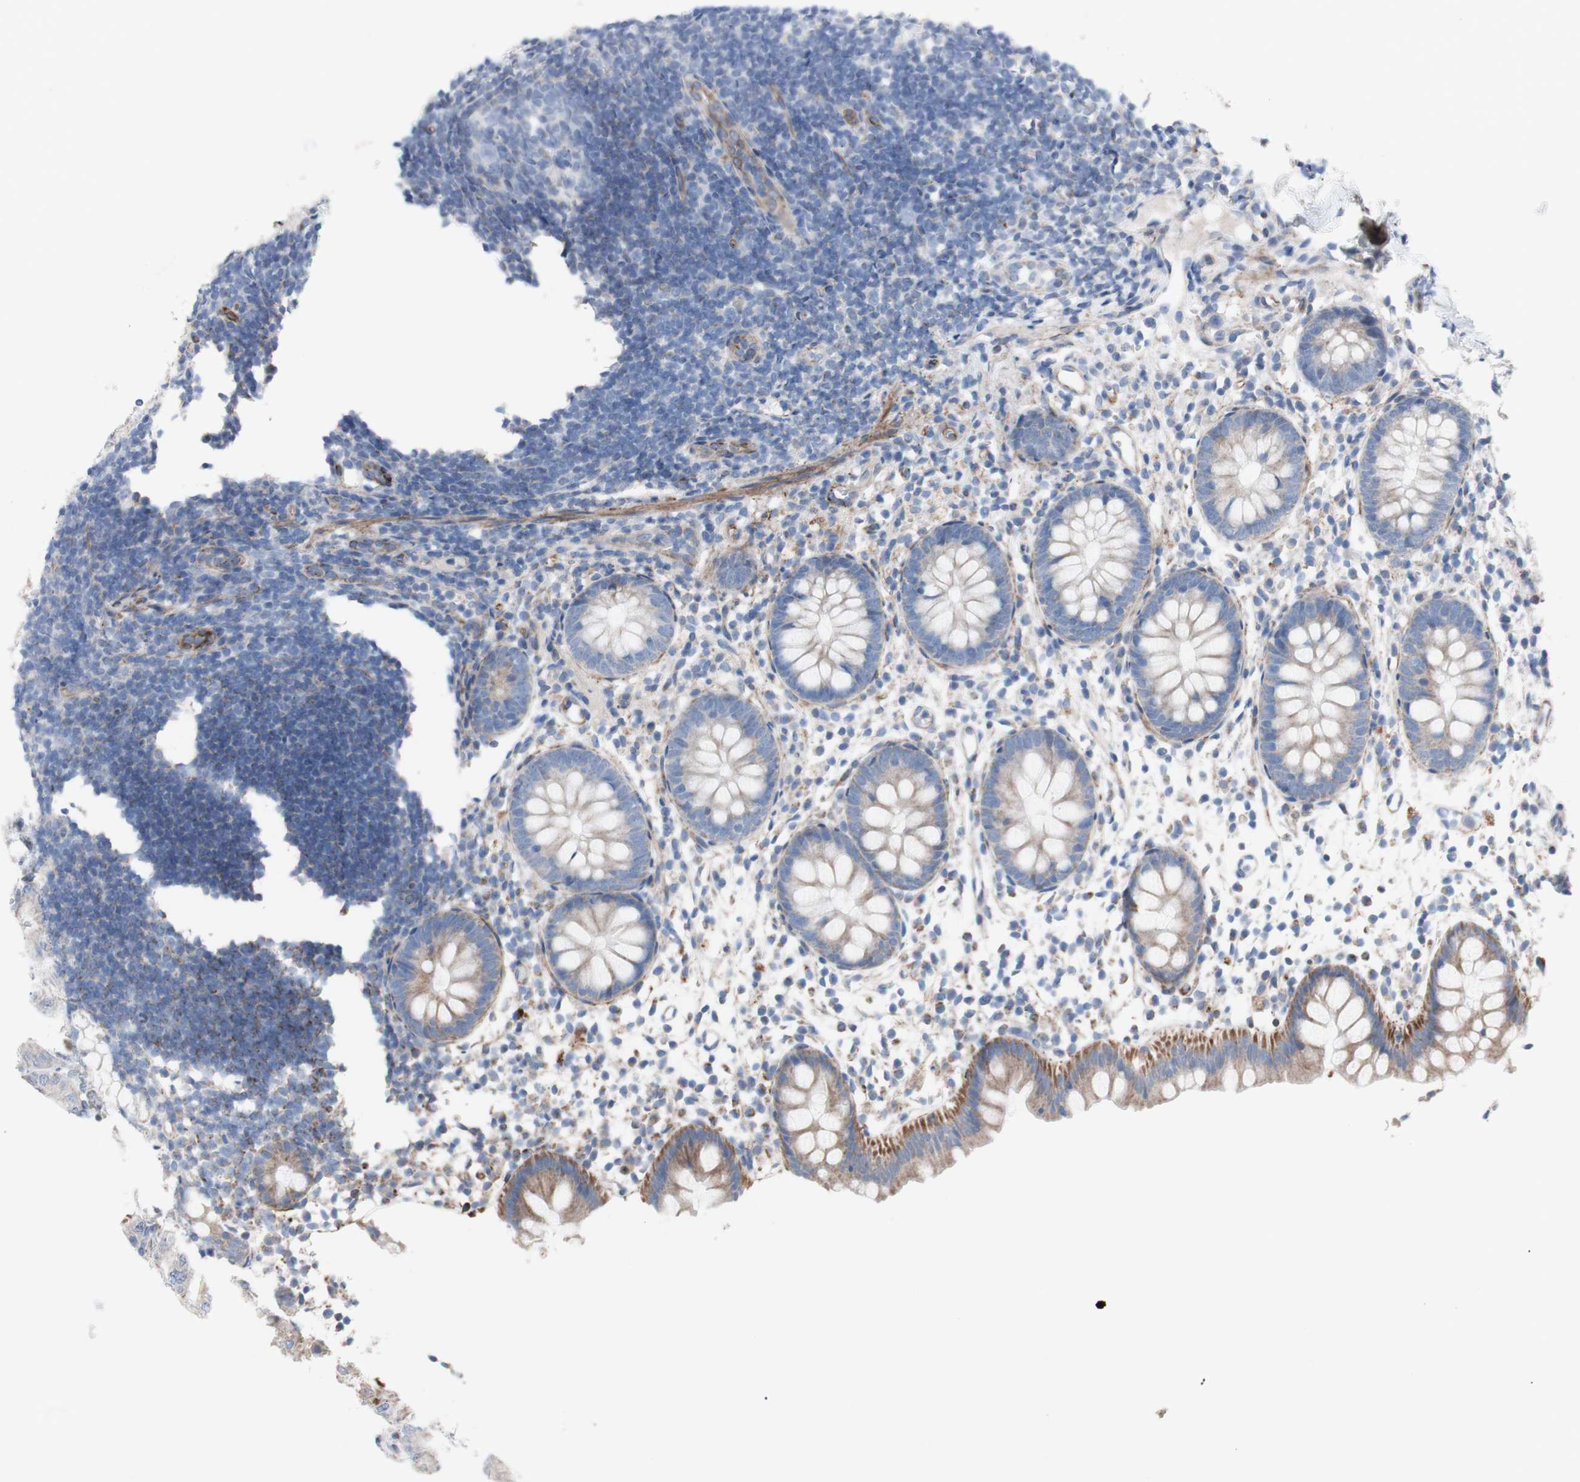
{"staining": {"intensity": "moderate", "quantity": "25%-75%", "location": "cytoplasmic/membranous"}, "tissue": "appendix", "cell_type": "Glandular cells", "image_type": "normal", "snomed": [{"axis": "morphology", "description": "Normal tissue, NOS"}, {"axis": "topography", "description": "Appendix"}], "caption": "Glandular cells exhibit medium levels of moderate cytoplasmic/membranous positivity in about 25%-75% of cells in unremarkable human appendix.", "gene": "AGPAT5", "patient": {"sex": "female", "age": 20}}